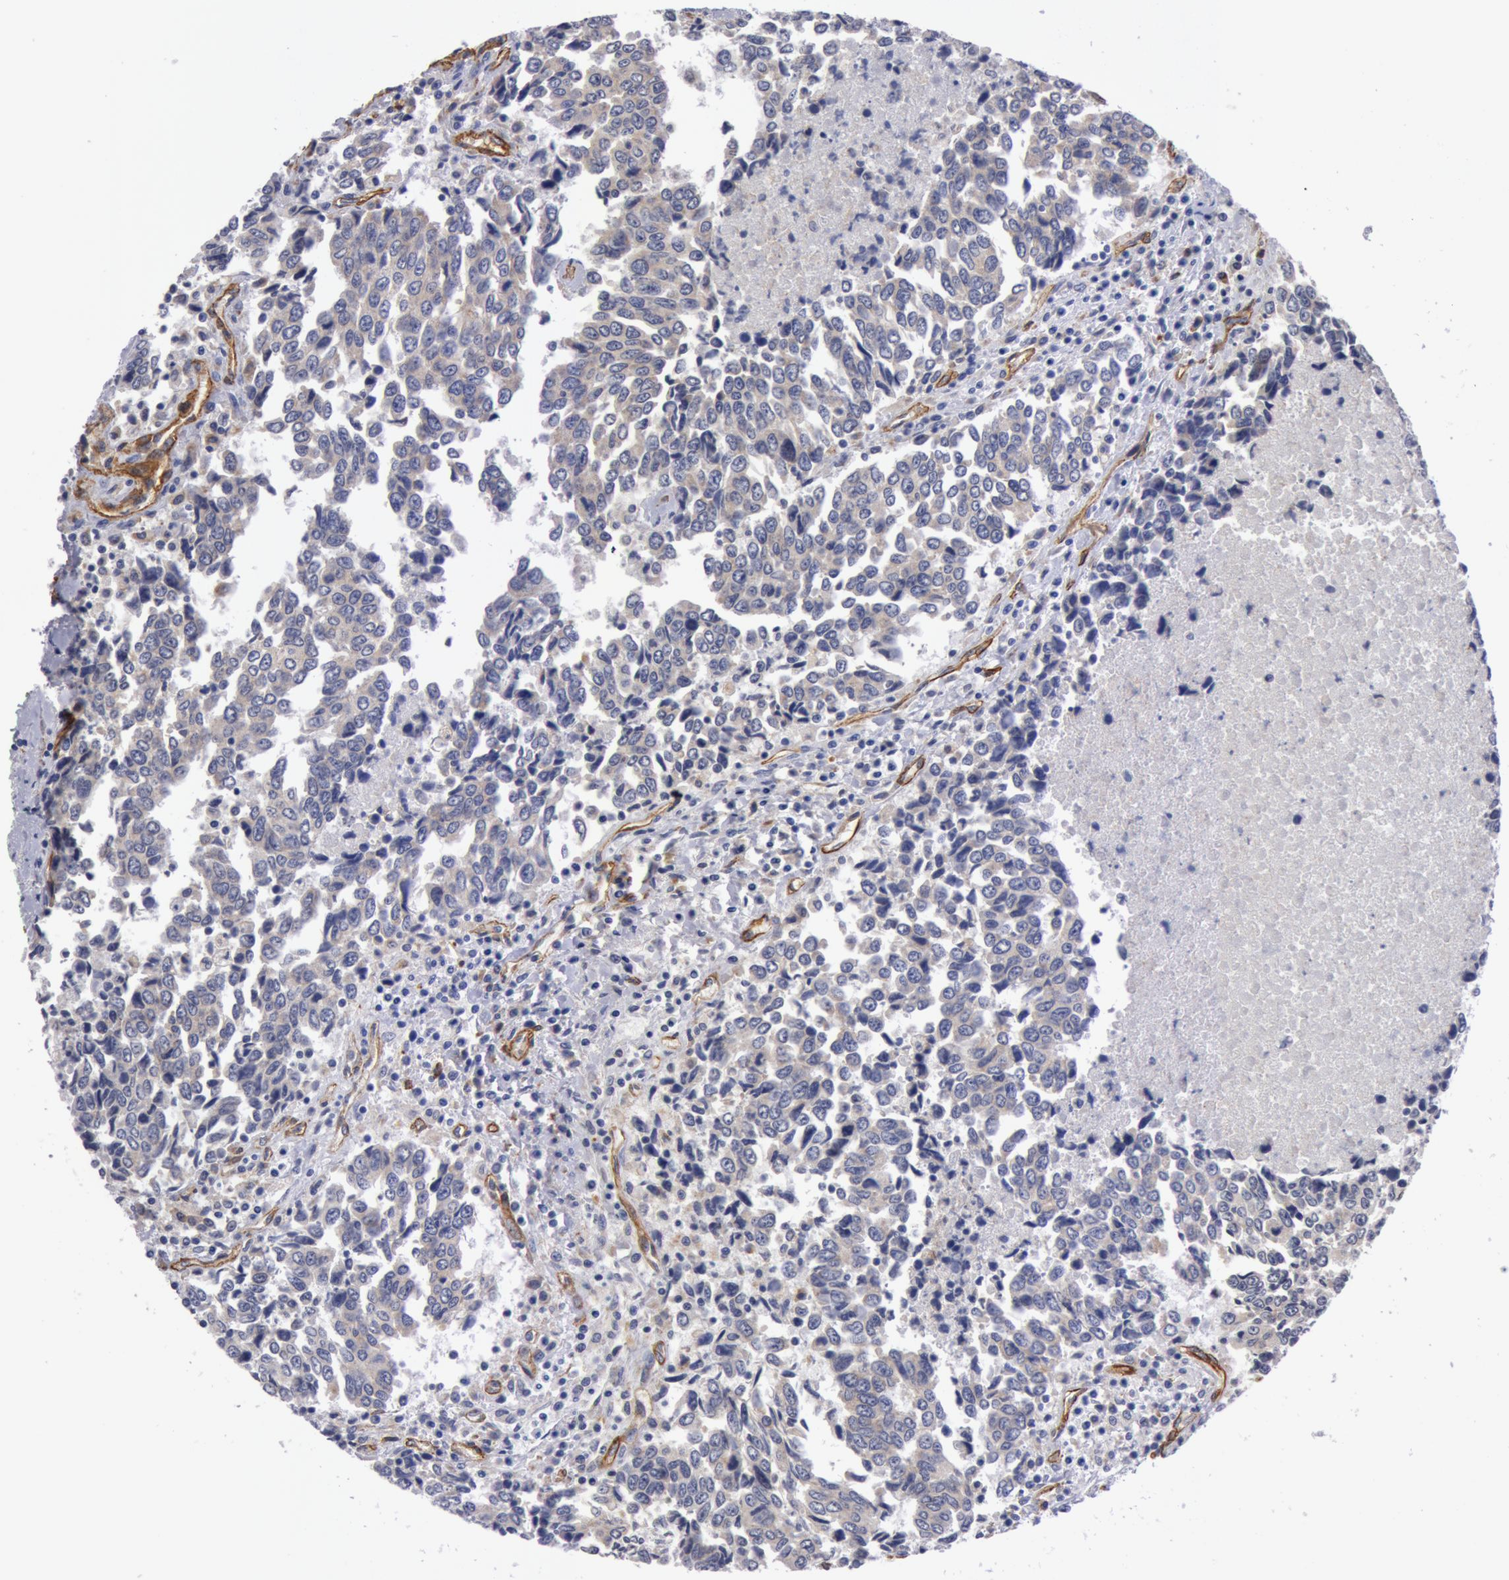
{"staining": {"intensity": "negative", "quantity": "none", "location": "none"}, "tissue": "urothelial cancer", "cell_type": "Tumor cells", "image_type": "cancer", "snomed": [{"axis": "morphology", "description": "Urothelial carcinoma, High grade"}, {"axis": "topography", "description": "Urinary bladder"}], "caption": "A micrograph of high-grade urothelial carcinoma stained for a protein shows no brown staining in tumor cells.", "gene": "IL23A", "patient": {"sex": "male", "age": 86}}